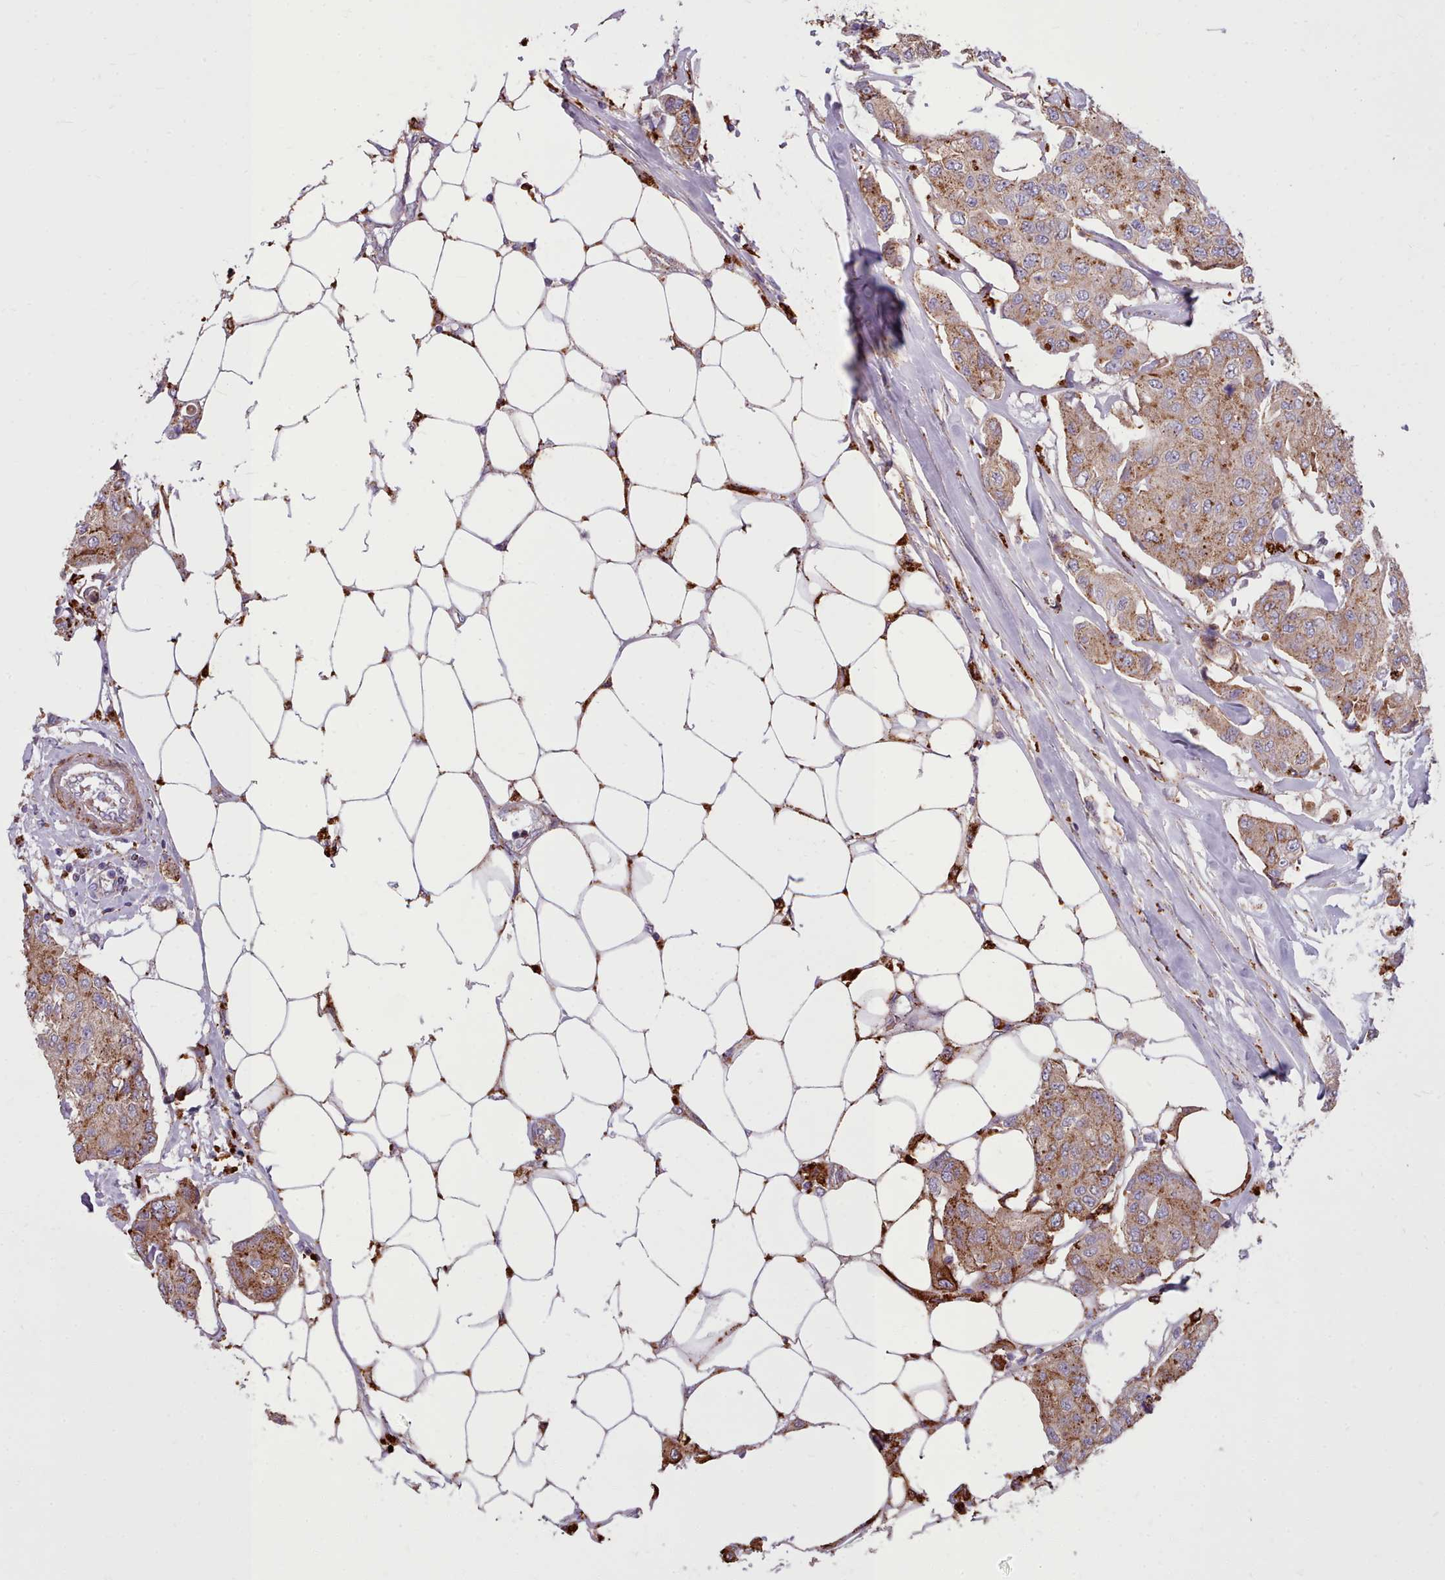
{"staining": {"intensity": "moderate", "quantity": ">75%", "location": "cytoplasmic/membranous"}, "tissue": "breast cancer", "cell_type": "Tumor cells", "image_type": "cancer", "snomed": [{"axis": "morphology", "description": "Duct carcinoma"}, {"axis": "topography", "description": "Breast"}, {"axis": "topography", "description": "Lymph node"}], "caption": "DAB immunohistochemical staining of human breast invasive ductal carcinoma shows moderate cytoplasmic/membranous protein staining in approximately >75% of tumor cells. The staining was performed using DAB (3,3'-diaminobenzidine) to visualize the protein expression in brown, while the nuclei were stained in blue with hematoxylin (Magnification: 20x).", "gene": "PACSIN3", "patient": {"sex": "female", "age": 80}}